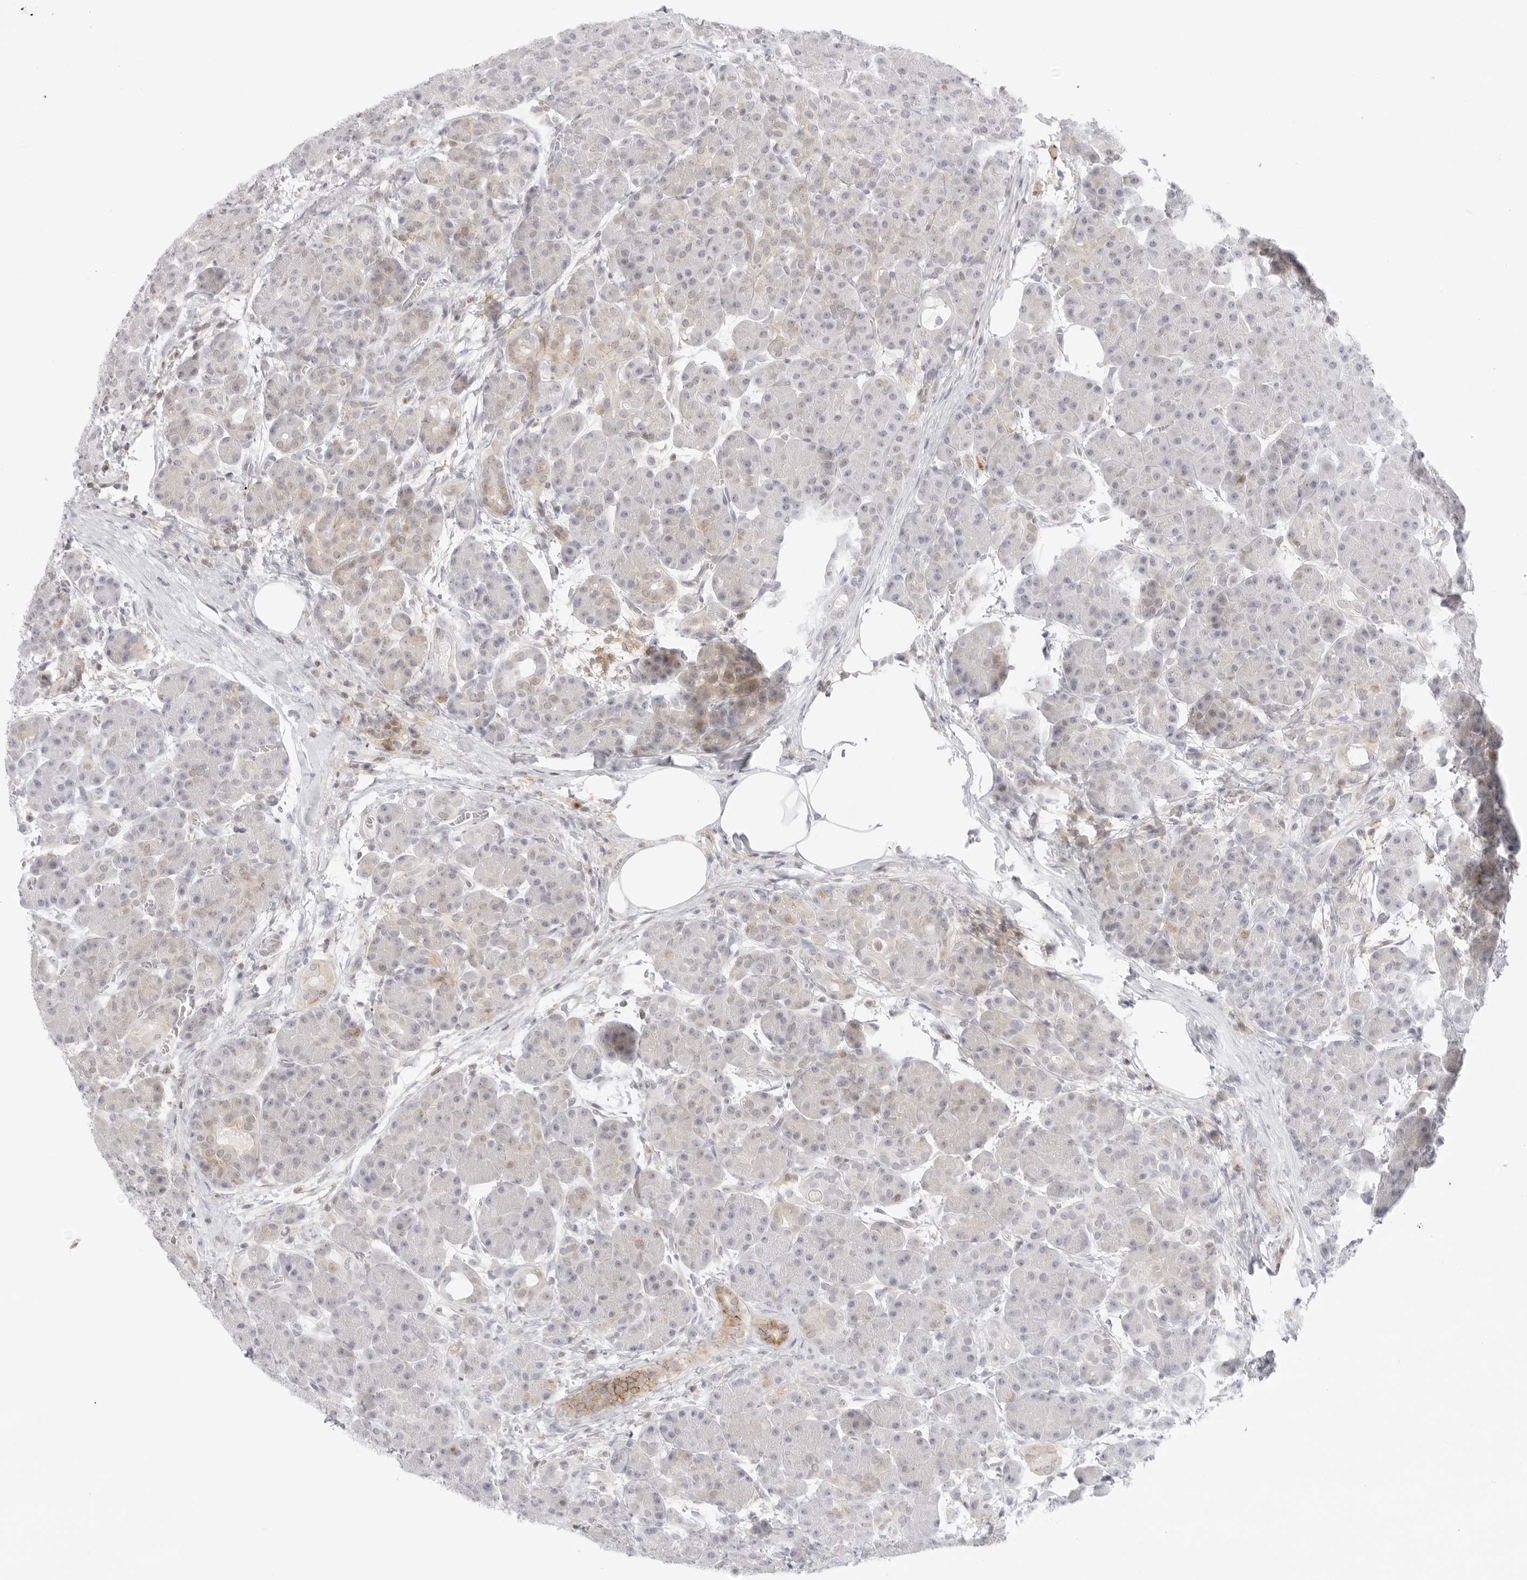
{"staining": {"intensity": "negative", "quantity": "none", "location": "none"}, "tissue": "pancreas", "cell_type": "Exocrine glandular cells", "image_type": "normal", "snomed": [{"axis": "morphology", "description": "Normal tissue, NOS"}, {"axis": "topography", "description": "Pancreas"}], "caption": "IHC photomicrograph of benign pancreas stained for a protein (brown), which shows no expression in exocrine glandular cells. (Immunohistochemistry (ihc), brightfield microscopy, high magnification).", "gene": "TNFRSF14", "patient": {"sex": "male", "age": 63}}